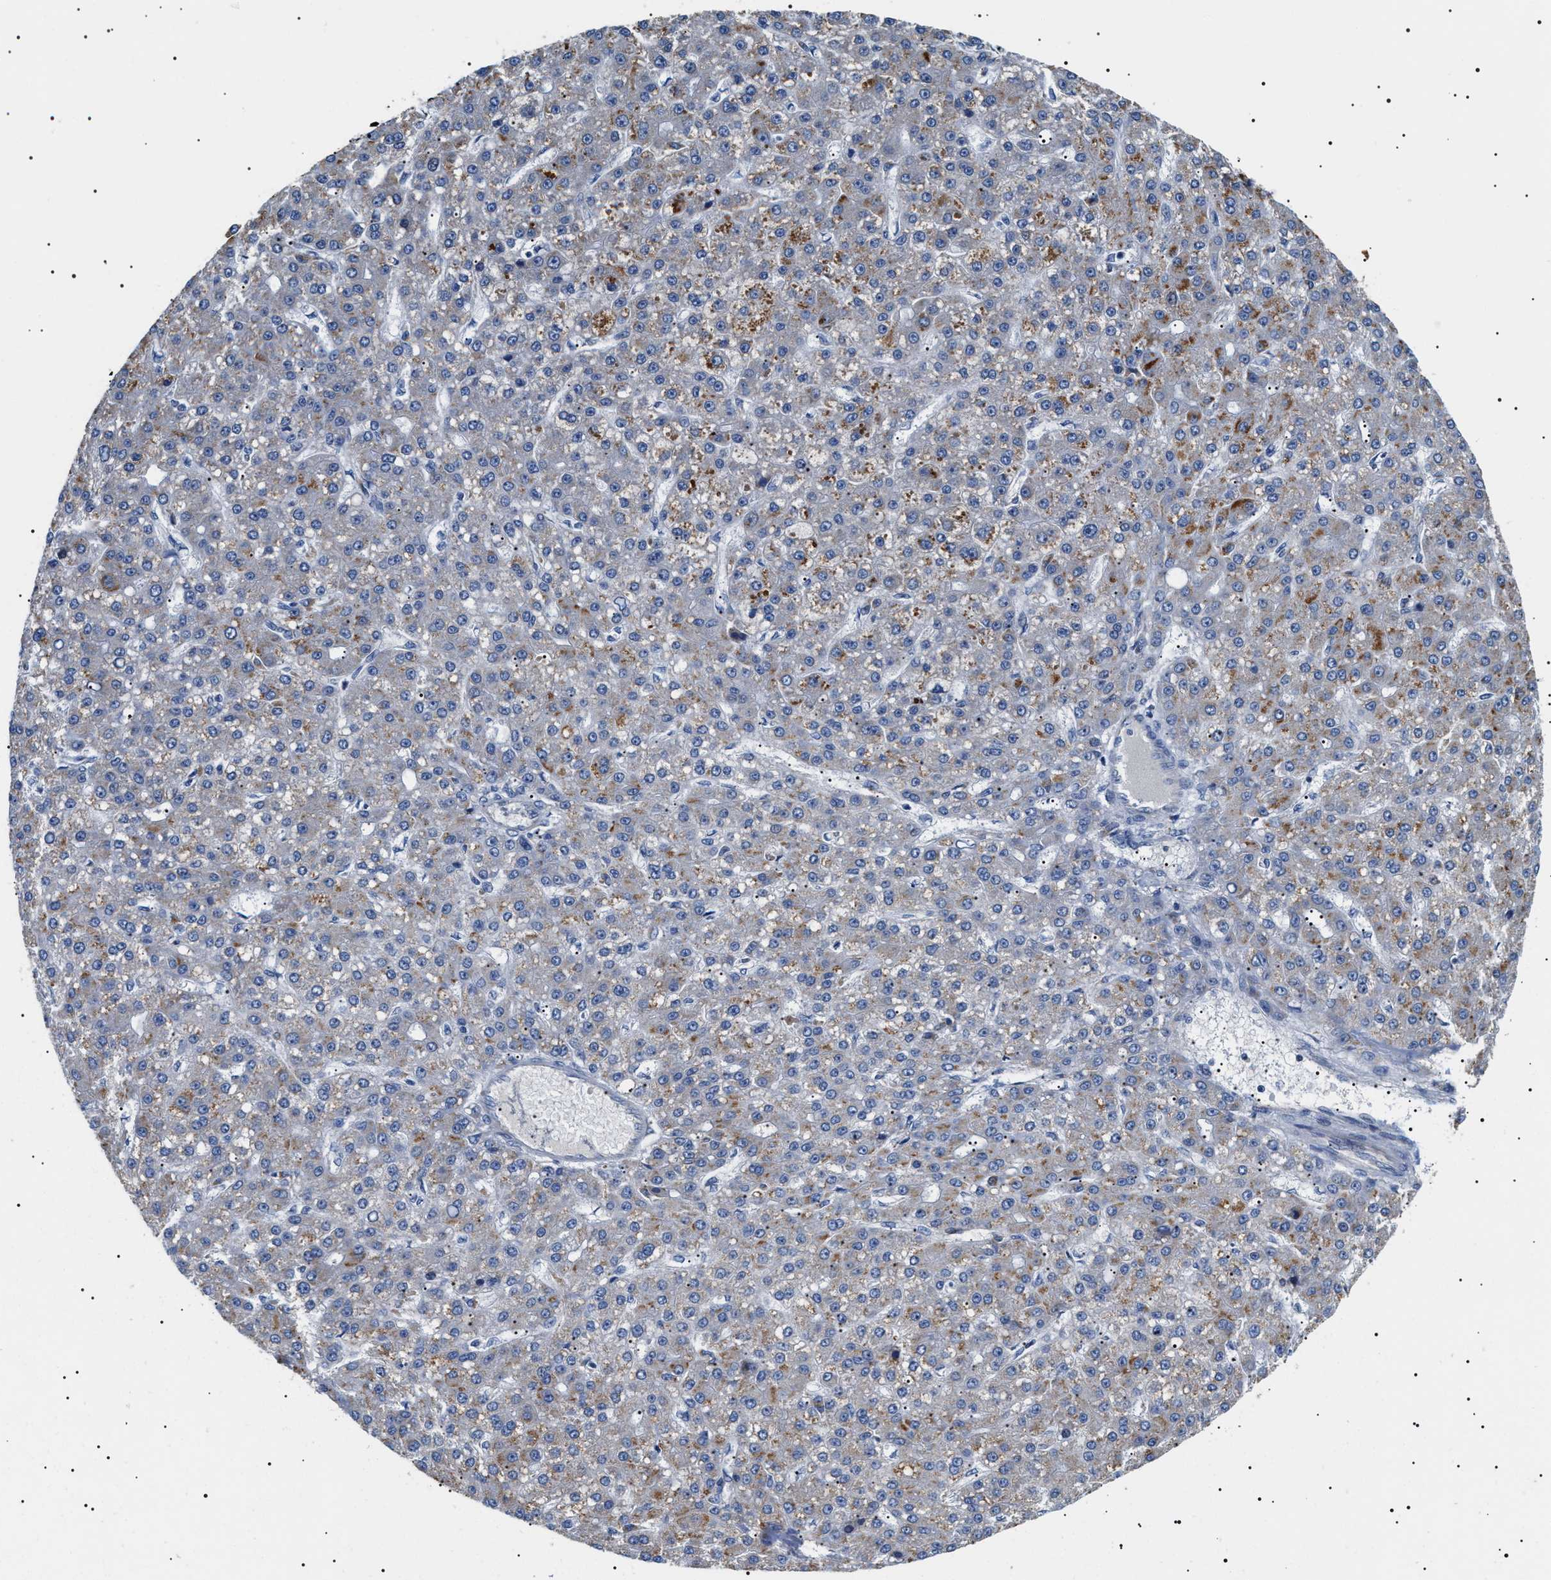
{"staining": {"intensity": "moderate", "quantity": "25%-75%", "location": "cytoplasmic/membranous"}, "tissue": "liver cancer", "cell_type": "Tumor cells", "image_type": "cancer", "snomed": [{"axis": "morphology", "description": "Carcinoma, Hepatocellular, NOS"}, {"axis": "topography", "description": "Liver"}], "caption": "Liver cancer stained with IHC displays moderate cytoplasmic/membranous positivity in about 25%-75% of tumor cells.", "gene": "TMEM222", "patient": {"sex": "male", "age": 67}}